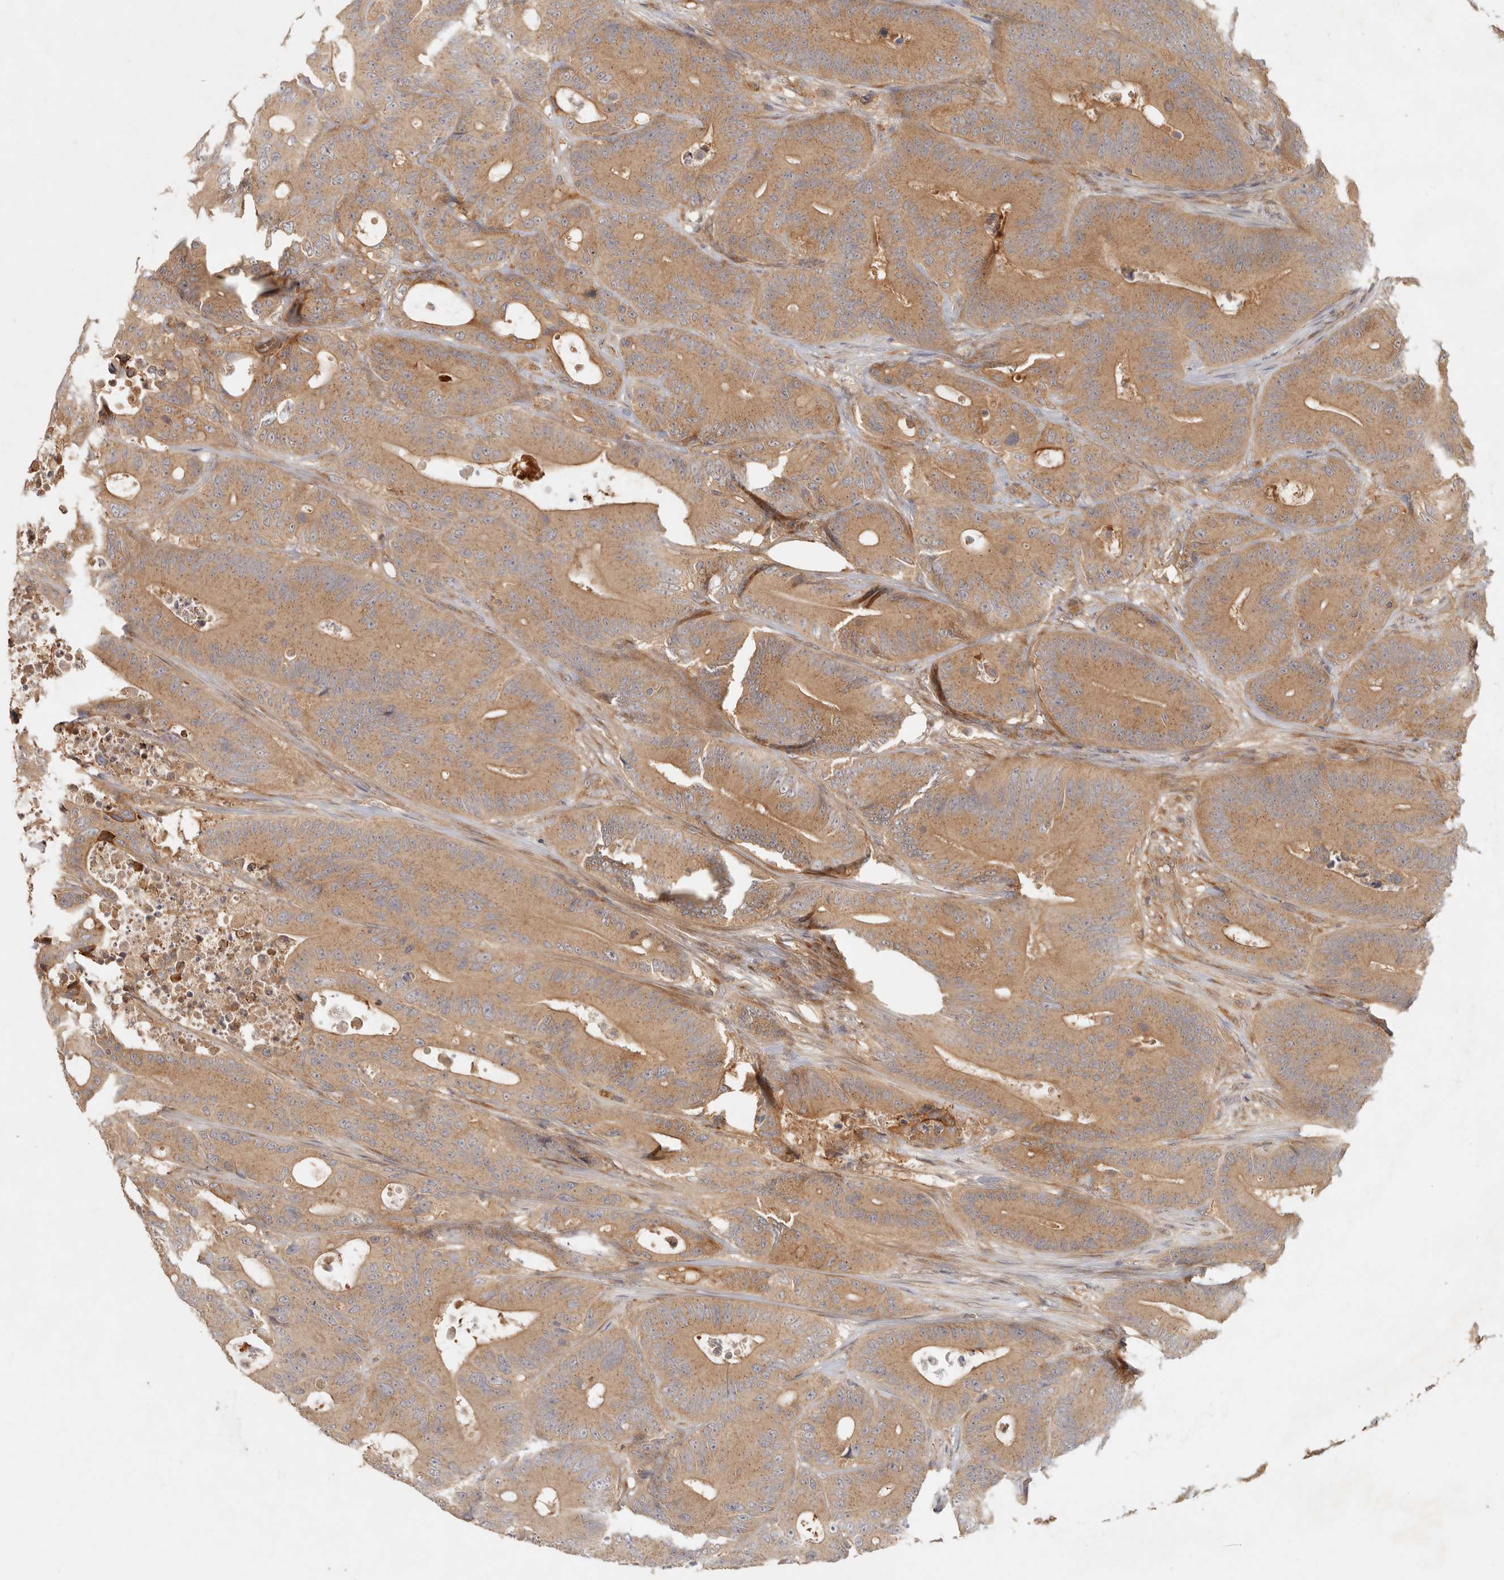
{"staining": {"intensity": "moderate", "quantity": ">75%", "location": "cytoplasmic/membranous"}, "tissue": "colorectal cancer", "cell_type": "Tumor cells", "image_type": "cancer", "snomed": [{"axis": "morphology", "description": "Adenocarcinoma, NOS"}, {"axis": "topography", "description": "Colon"}], "caption": "Immunohistochemistry histopathology image of human colorectal cancer (adenocarcinoma) stained for a protein (brown), which reveals medium levels of moderate cytoplasmic/membranous positivity in about >75% of tumor cells.", "gene": "HECTD3", "patient": {"sex": "male", "age": 83}}